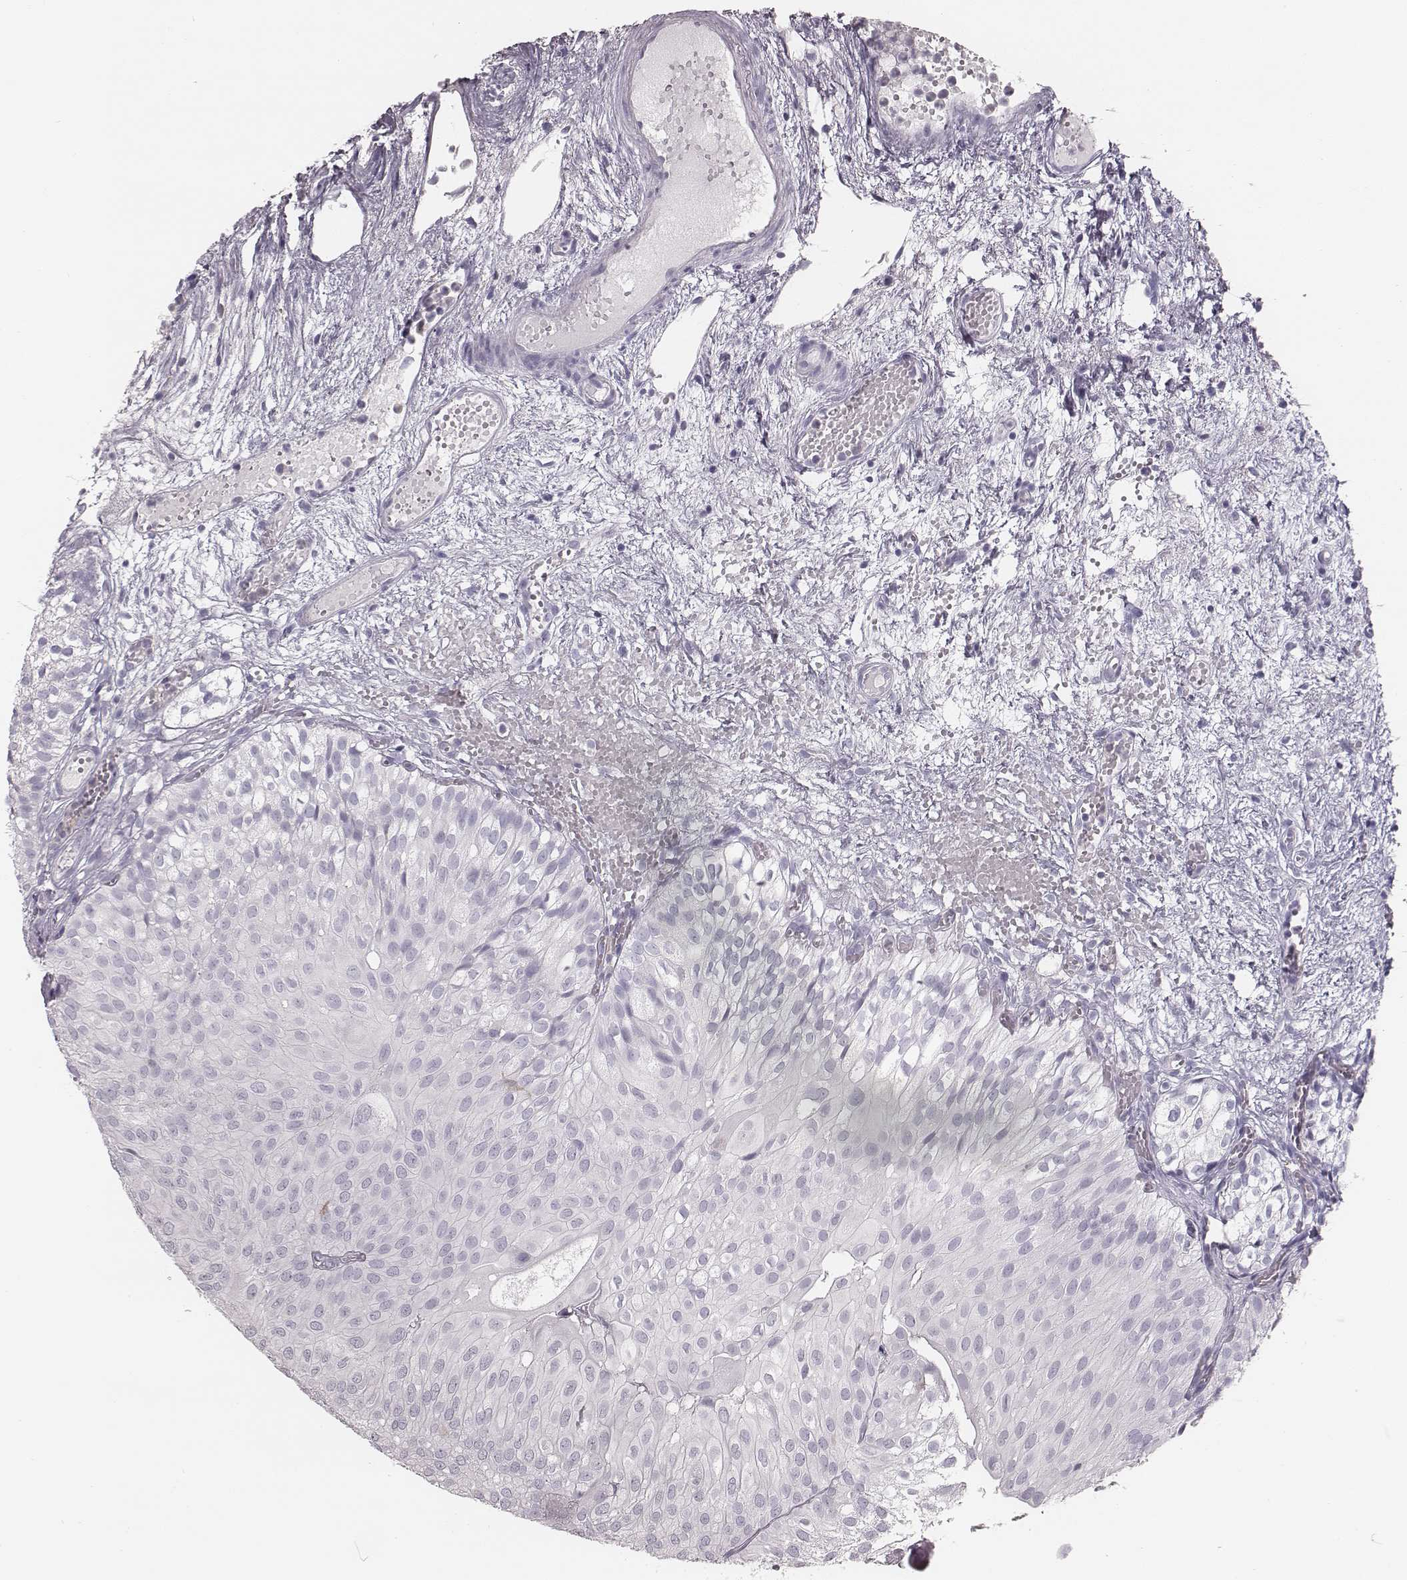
{"staining": {"intensity": "negative", "quantity": "none", "location": "none"}, "tissue": "urothelial cancer", "cell_type": "Tumor cells", "image_type": "cancer", "snomed": [{"axis": "morphology", "description": "Urothelial carcinoma, Low grade"}, {"axis": "topography", "description": "Urinary bladder"}], "caption": "Tumor cells show no significant protein expression in urothelial carcinoma (low-grade).", "gene": "ZNF365", "patient": {"sex": "male", "age": 72}}